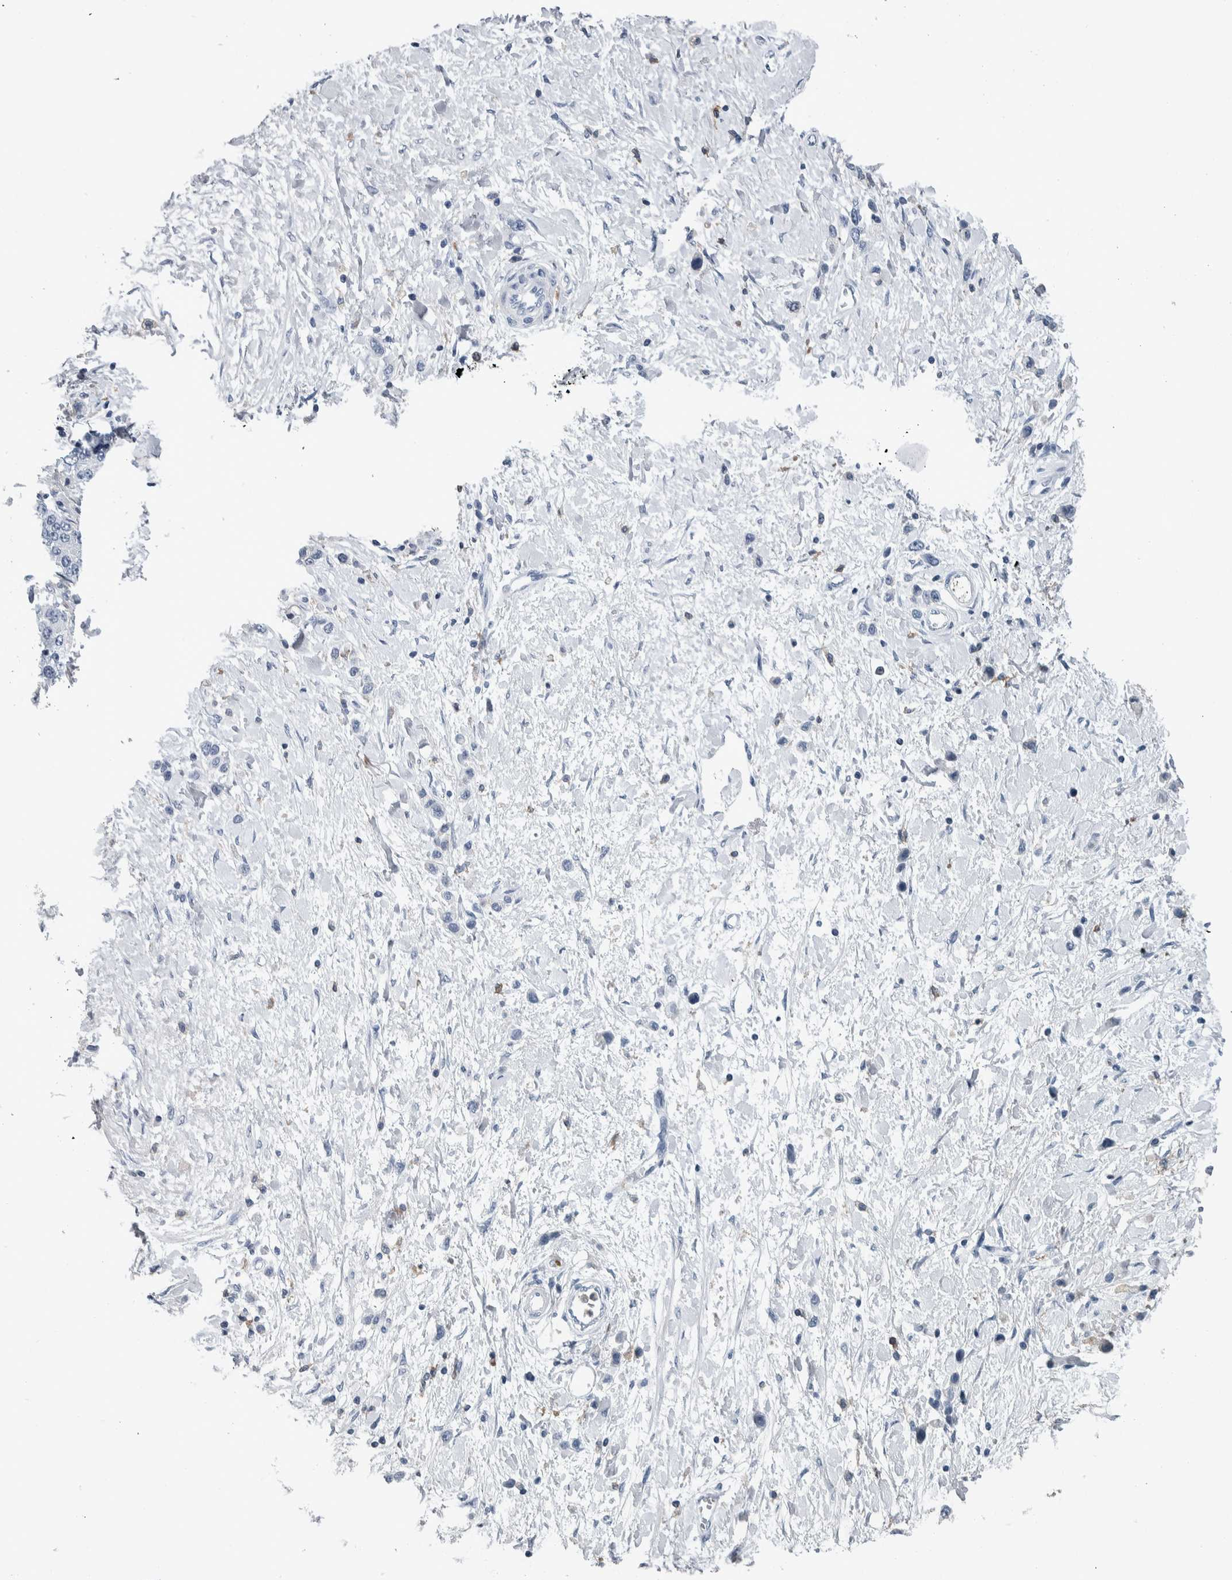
{"staining": {"intensity": "negative", "quantity": "none", "location": "none"}, "tissue": "stomach cancer", "cell_type": "Tumor cells", "image_type": "cancer", "snomed": [{"axis": "morphology", "description": "Adenocarcinoma, NOS"}, {"axis": "topography", "description": "Stomach"}], "caption": "Image shows no significant protein staining in tumor cells of adenocarcinoma (stomach).", "gene": "SKAP2", "patient": {"sex": "female", "age": 65}}